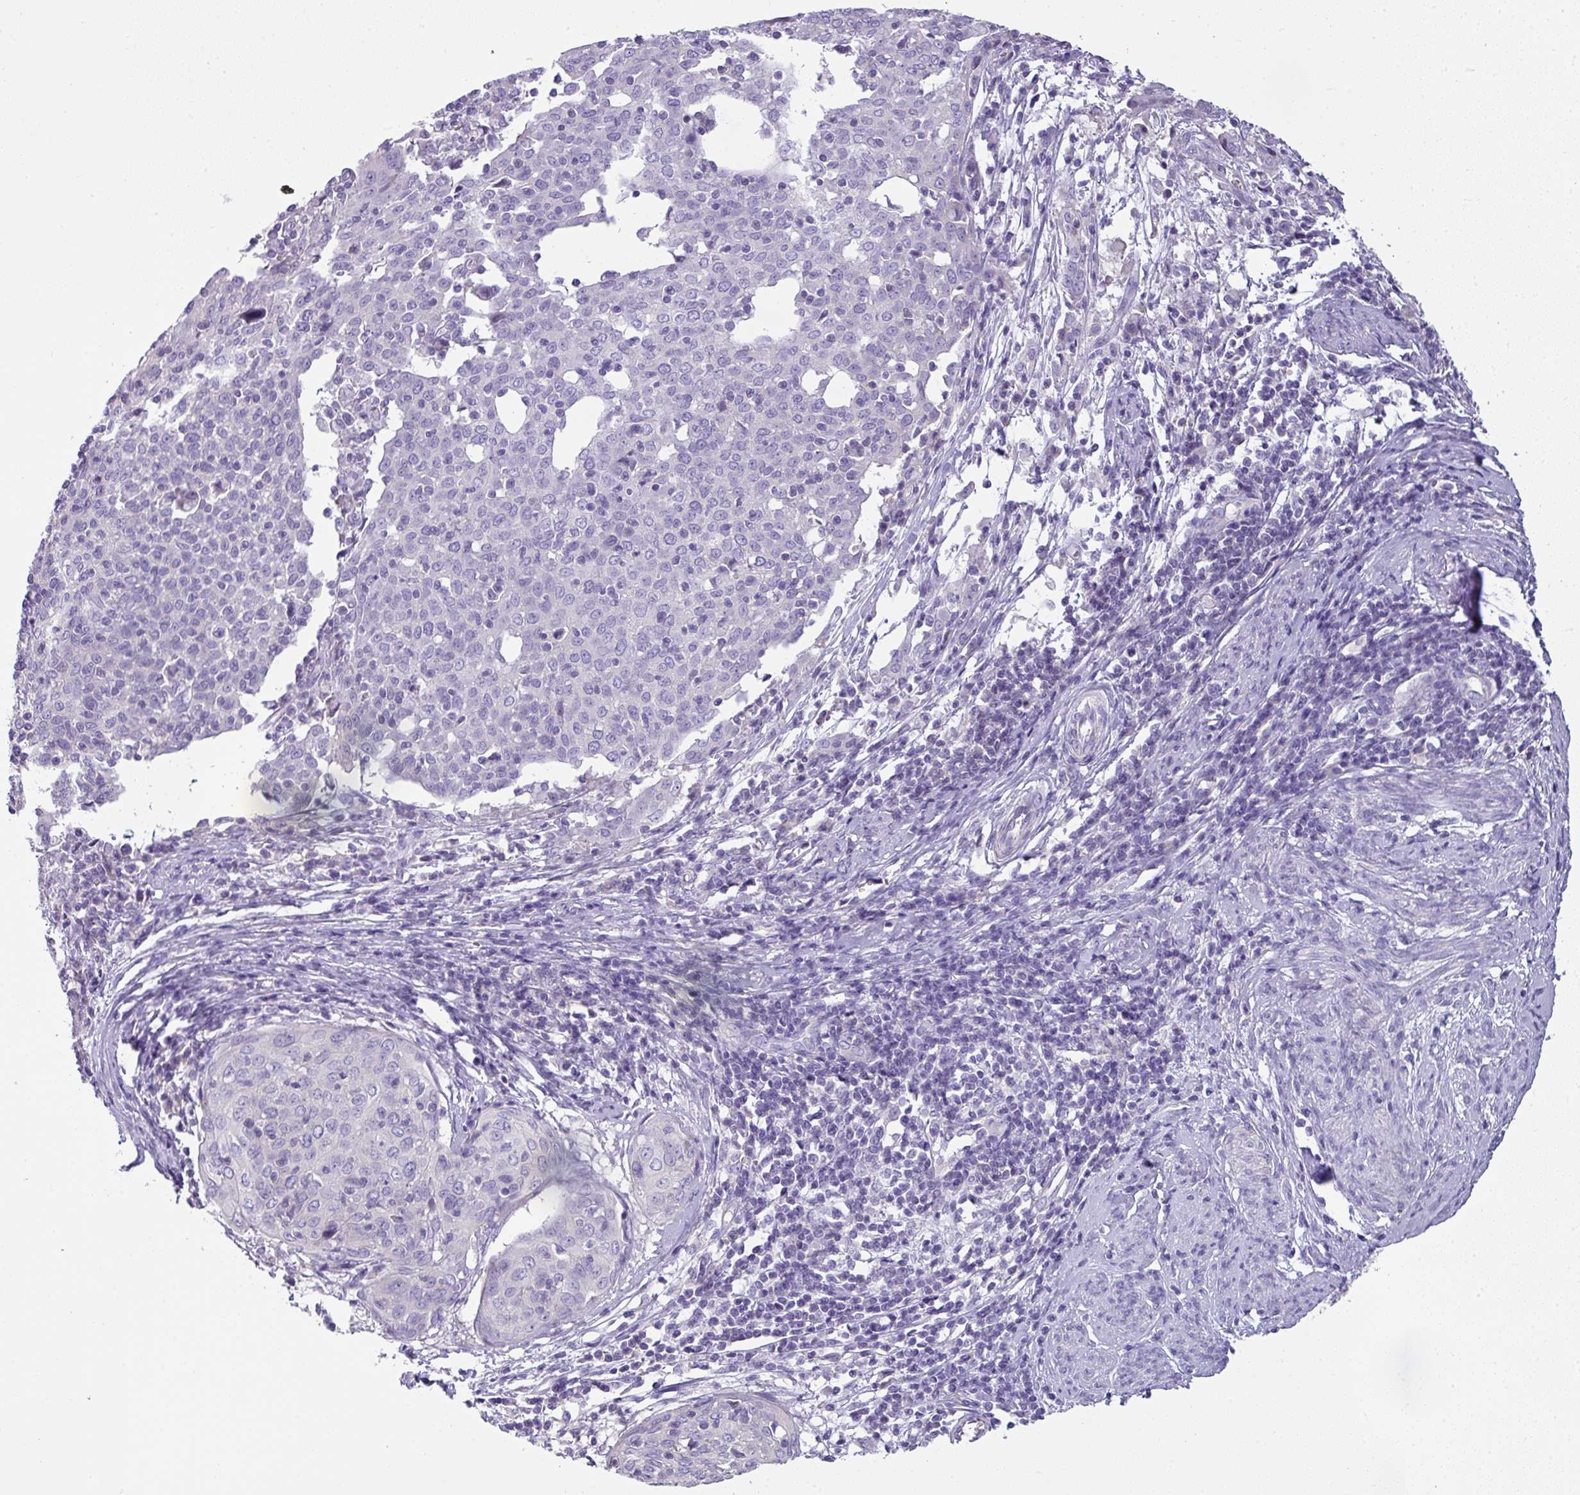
{"staining": {"intensity": "negative", "quantity": "none", "location": "none"}, "tissue": "cervical cancer", "cell_type": "Tumor cells", "image_type": "cancer", "snomed": [{"axis": "morphology", "description": "Squamous cell carcinoma, NOS"}, {"axis": "topography", "description": "Cervix"}], "caption": "Cervical cancer (squamous cell carcinoma) stained for a protein using immunohistochemistry (IHC) reveals no positivity tumor cells.", "gene": "PALS2", "patient": {"sex": "female", "age": 67}}